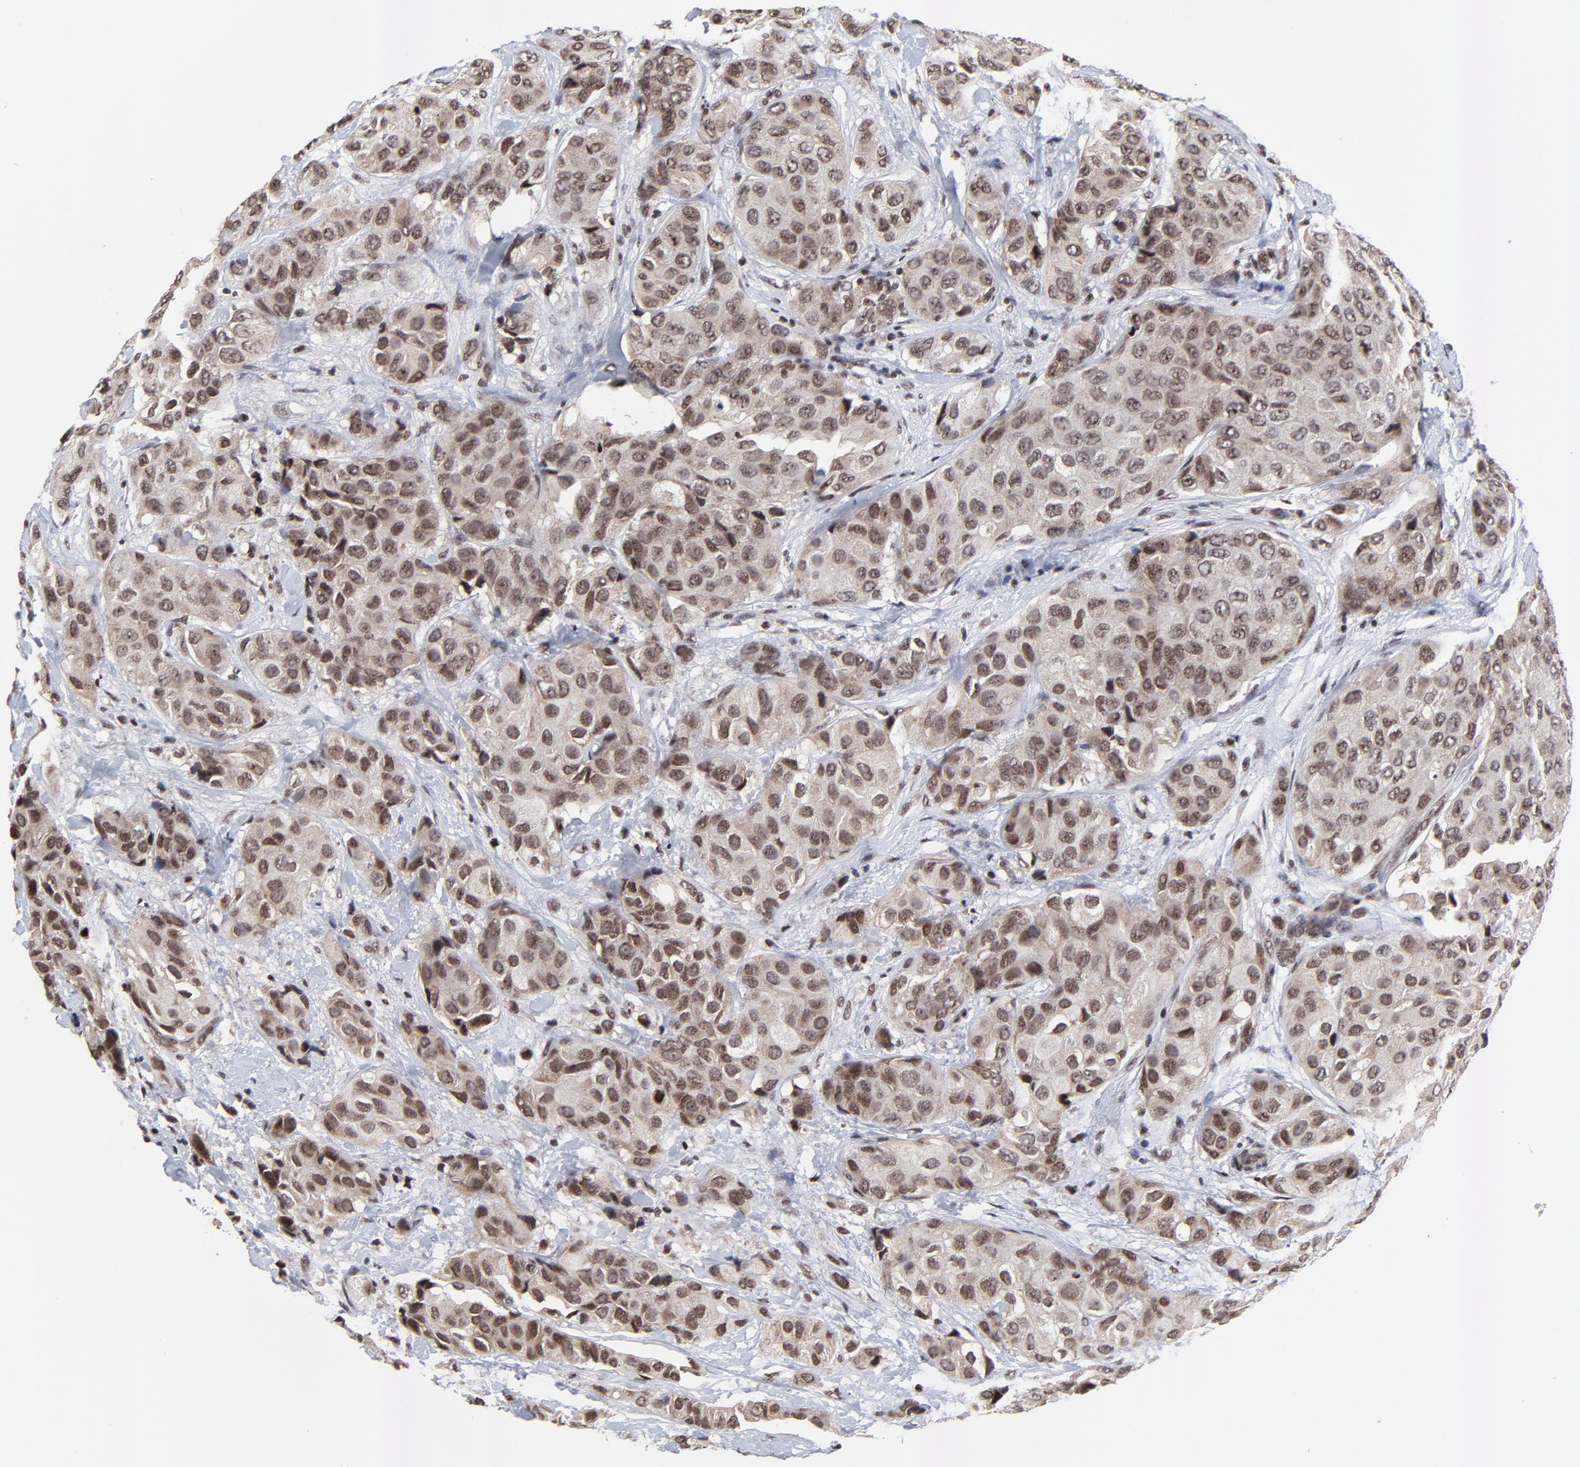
{"staining": {"intensity": "strong", "quantity": ">75%", "location": "cytoplasmic/membranous,nuclear"}, "tissue": "breast cancer", "cell_type": "Tumor cells", "image_type": "cancer", "snomed": [{"axis": "morphology", "description": "Duct carcinoma"}, {"axis": "topography", "description": "Breast"}], "caption": "Breast cancer (intraductal carcinoma) stained with a brown dye displays strong cytoplasmic/membranous and nuclear positive staining in about >75% of tumor cells.", "gene": "ZNF777", "patient": {"sex": "female", "age": 68}}